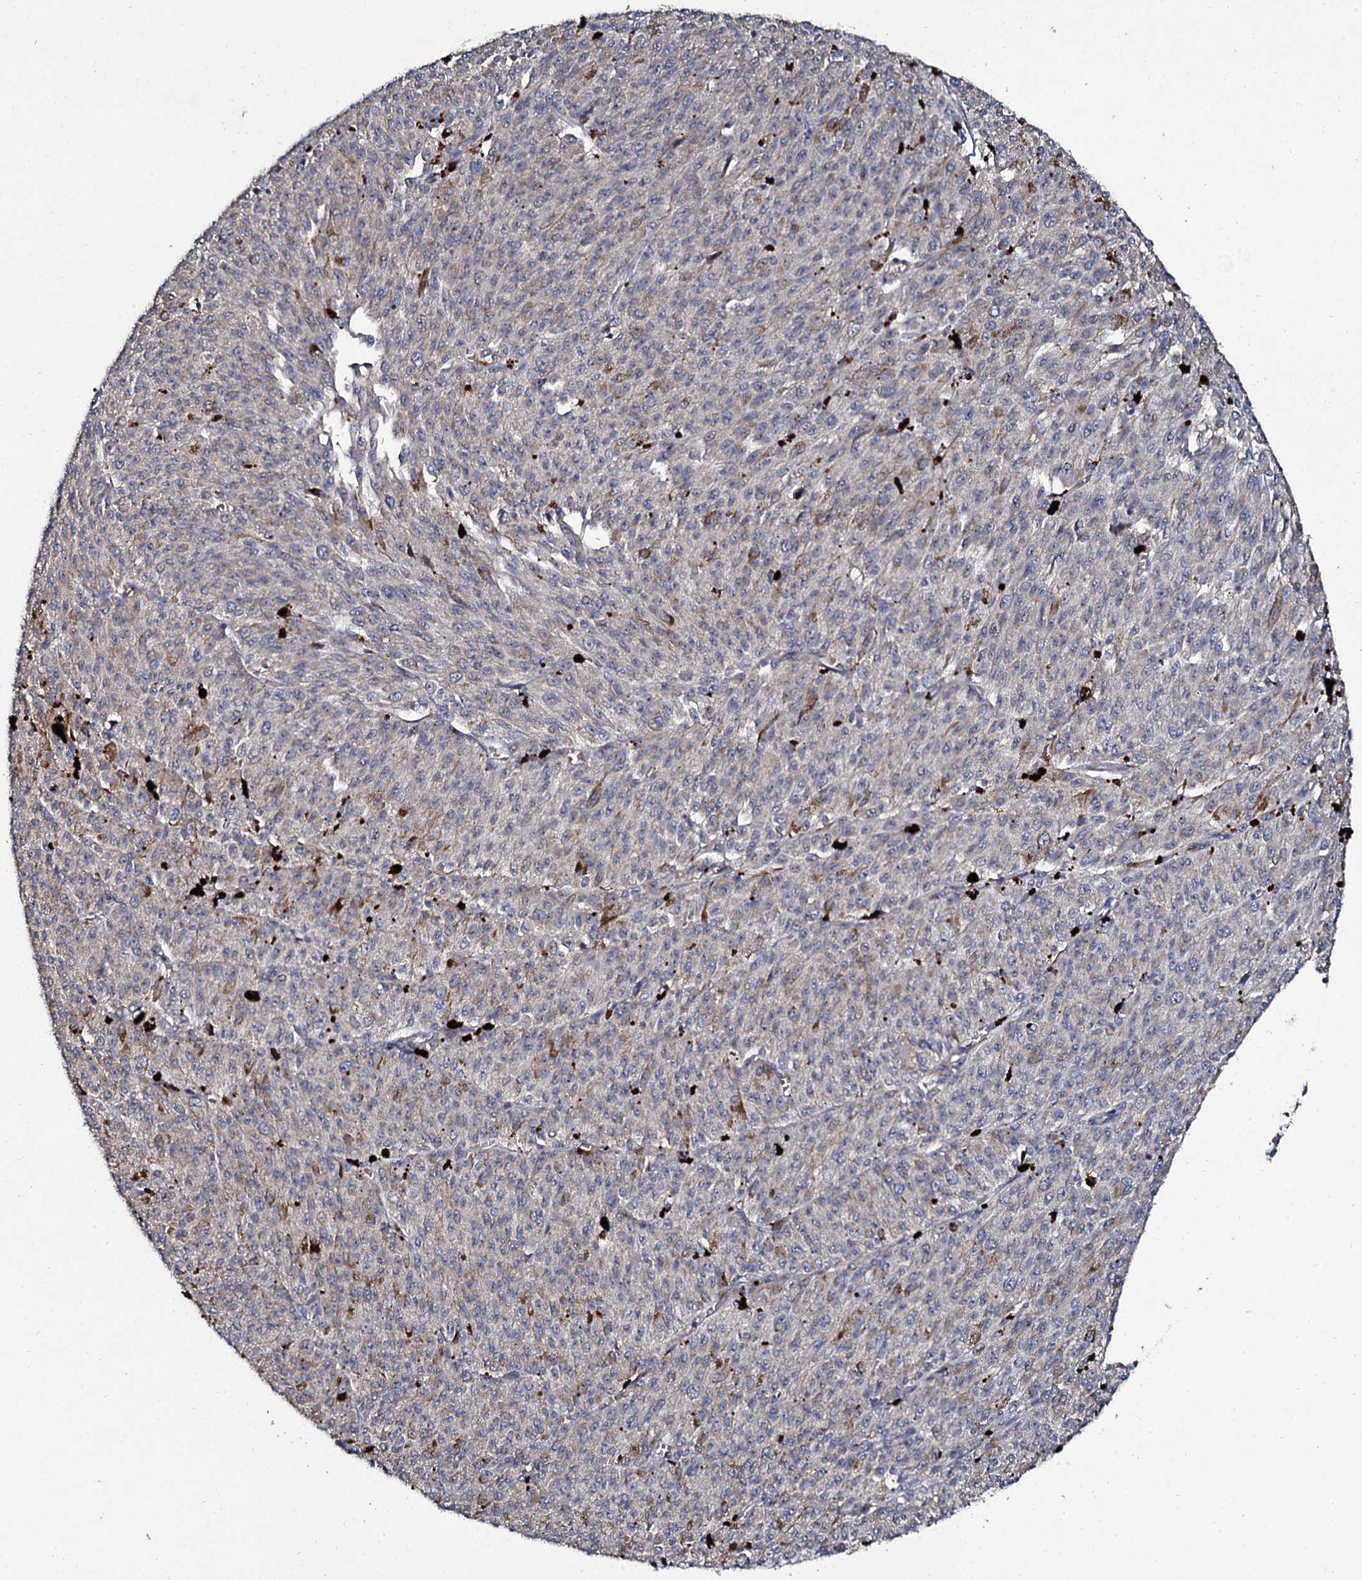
{"staining": {"intensity": "negative", "quantity": "none", "location": "none"}, "tissue": "melanoma", "cell_type": "Tumor cells", "image_type": "cancer", "snomed": [{"axis": "morphology", "description": "Malignant melanoma, NOS"}, {"axis": "topography", "description": "Skin"}], "caption": "Micrograph shows no protein positivity in tumor cells of malignant melanoma tissue. (DAB (3,3'-diaminobenzidine) IHC, high magnification).", "gene": "LRRC28", "patient": {"sex": "female", "age": 52}}